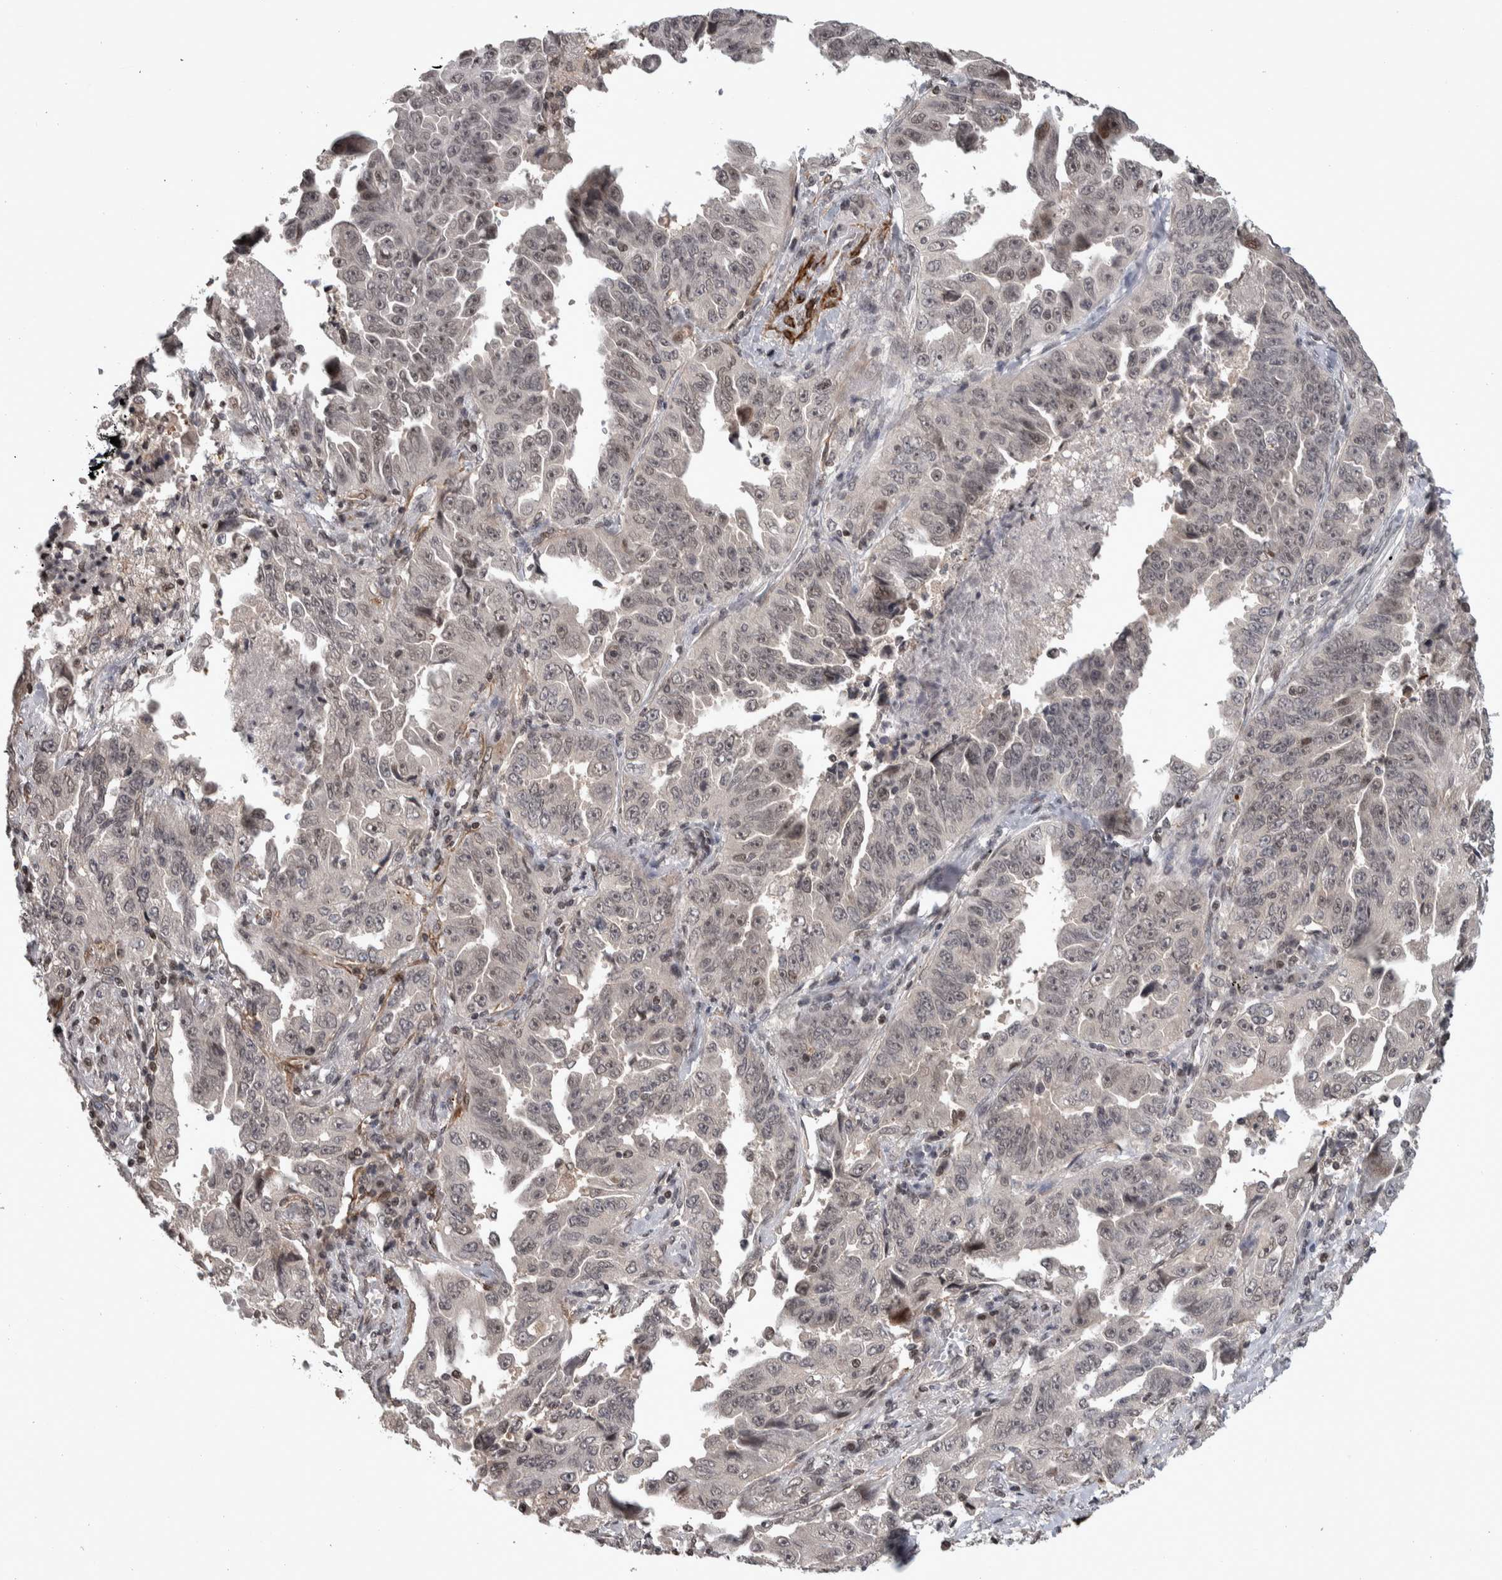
{"staining": {"intensity": "weak", "quantity": ">75%", "location": "nuclear"}, "tissue": "lung cancer", "cell_type": "Tumor cells", "image_type": "cancer", "snomed": [{"axis": "morphology", "description": "Adenocarcinoma, NOS"}, {"axis": "topography", "description": "Lung"}], "caption": "The histopathology image demonstrates immunohistochemical staining of lung cancer. There is weak nuclear staining is appreciated in approximately >75% of tumor cells.", "gene": "ZSCAN21", "patient": {"sex": "female", "age": 51}}